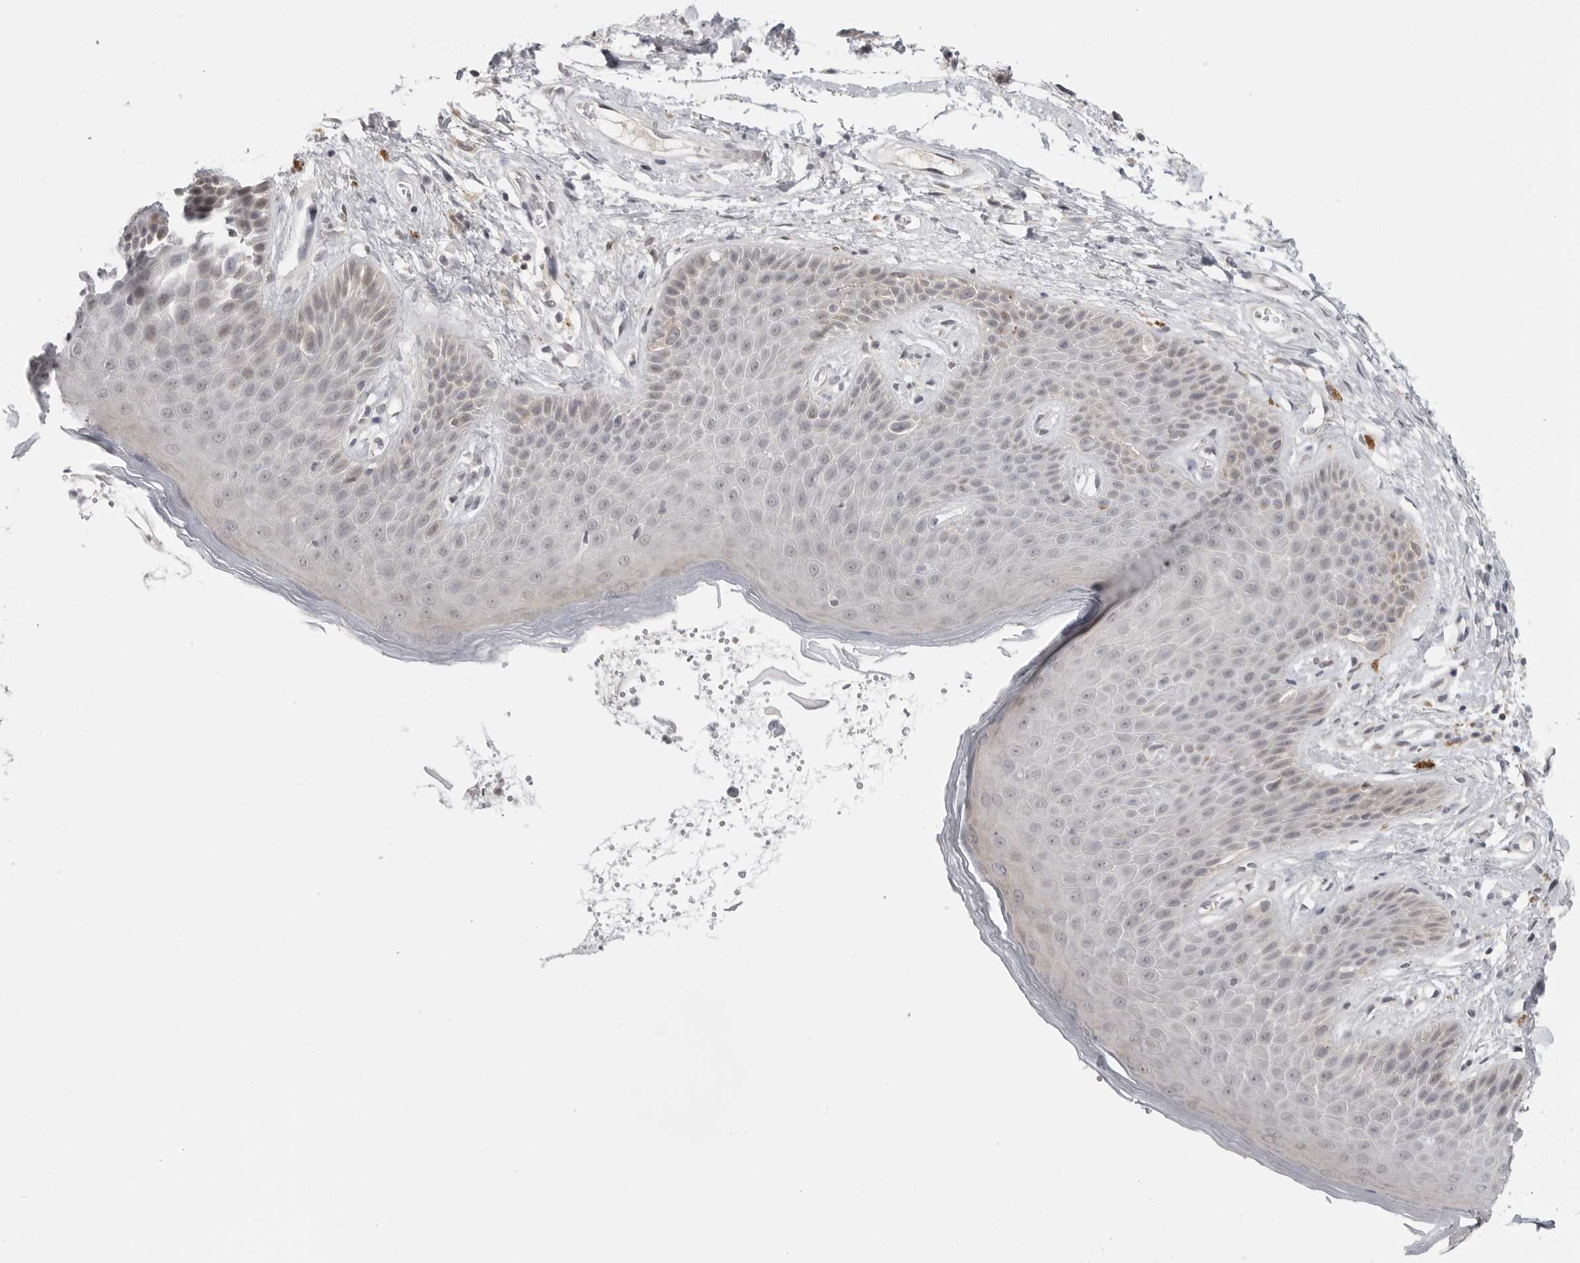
{"staining": {"intensity": "moderate", "quantity": "<25%", "location": "cytoplasmic/membranous"}, "tissue": "skin", "cell_type": "Epidermal cells", "image_type": "normal", "snomed": [{"axis": "morphology", "description": "Normal tissue, NOS"}, {"axis": "topography", "description": "Anal"}], "caption": "Skin stained with DAB IHC exhibits low levels of moderate cytoplasmic/membranous staining in about <25% of epidermal cells. Immunohistochemistry stains the protein in brown and the nuclei are stained blue.", "gene": "CTIF", "patient": {"sex": "male", "age": 74}}